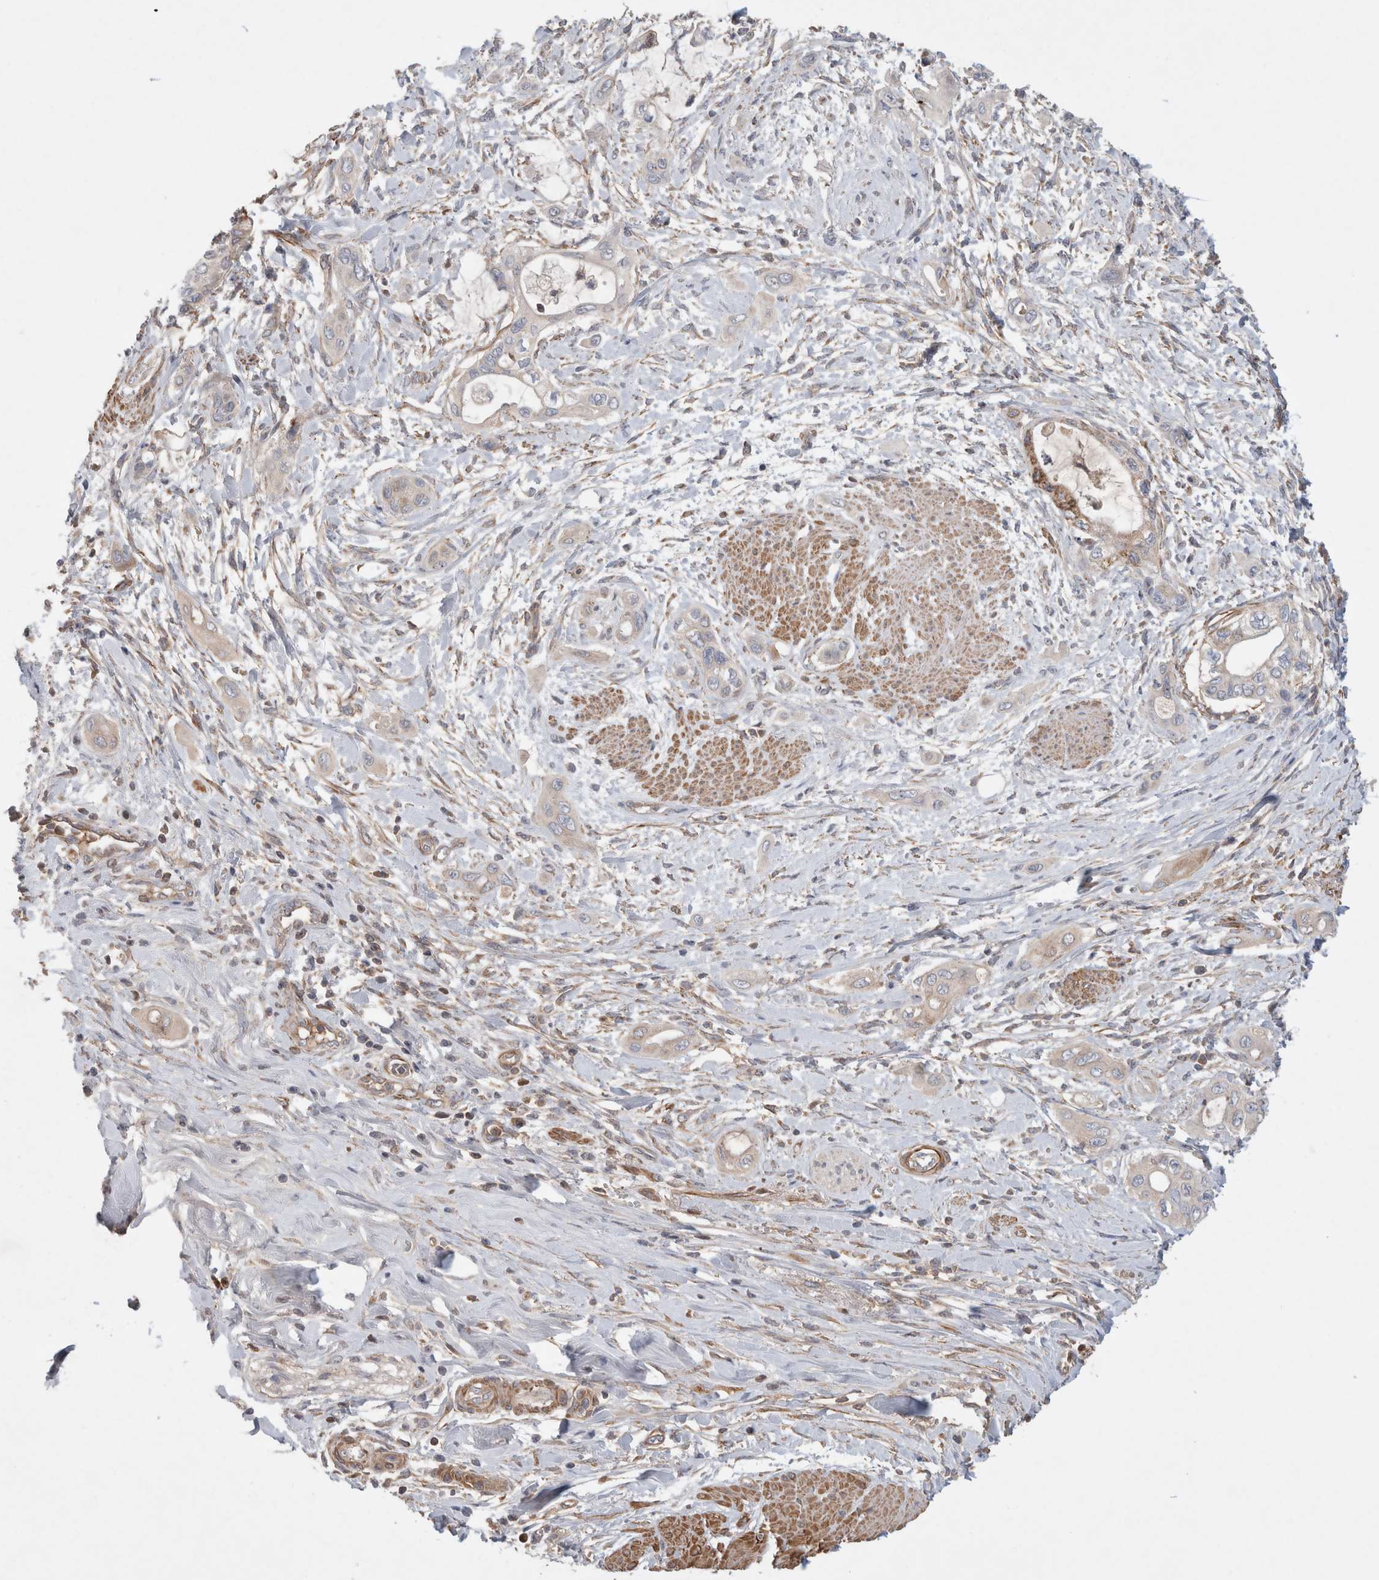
{"staining": {"intensity": "weak", "quantity": ">75%", "location": "cytoplasmic/membranous"}, "tissue": "pancreatic cancer", "cell_type": "Tumor cells", "image_type": "cancer", "snomed": [{"axis": "morphology", "description": "Adenocarcinoma, NOS"}, {"axis": "topography", "description": "Pancreas"}], "caption": "Immunohistochemical staining of pancreatic cancer (adenocarcinoma) shows weak cytoplasmic/membranous protein expression in about >75% of tumor cells.", "gene": "MRPS28", "patient": {"sex": "male", "age": 59}}